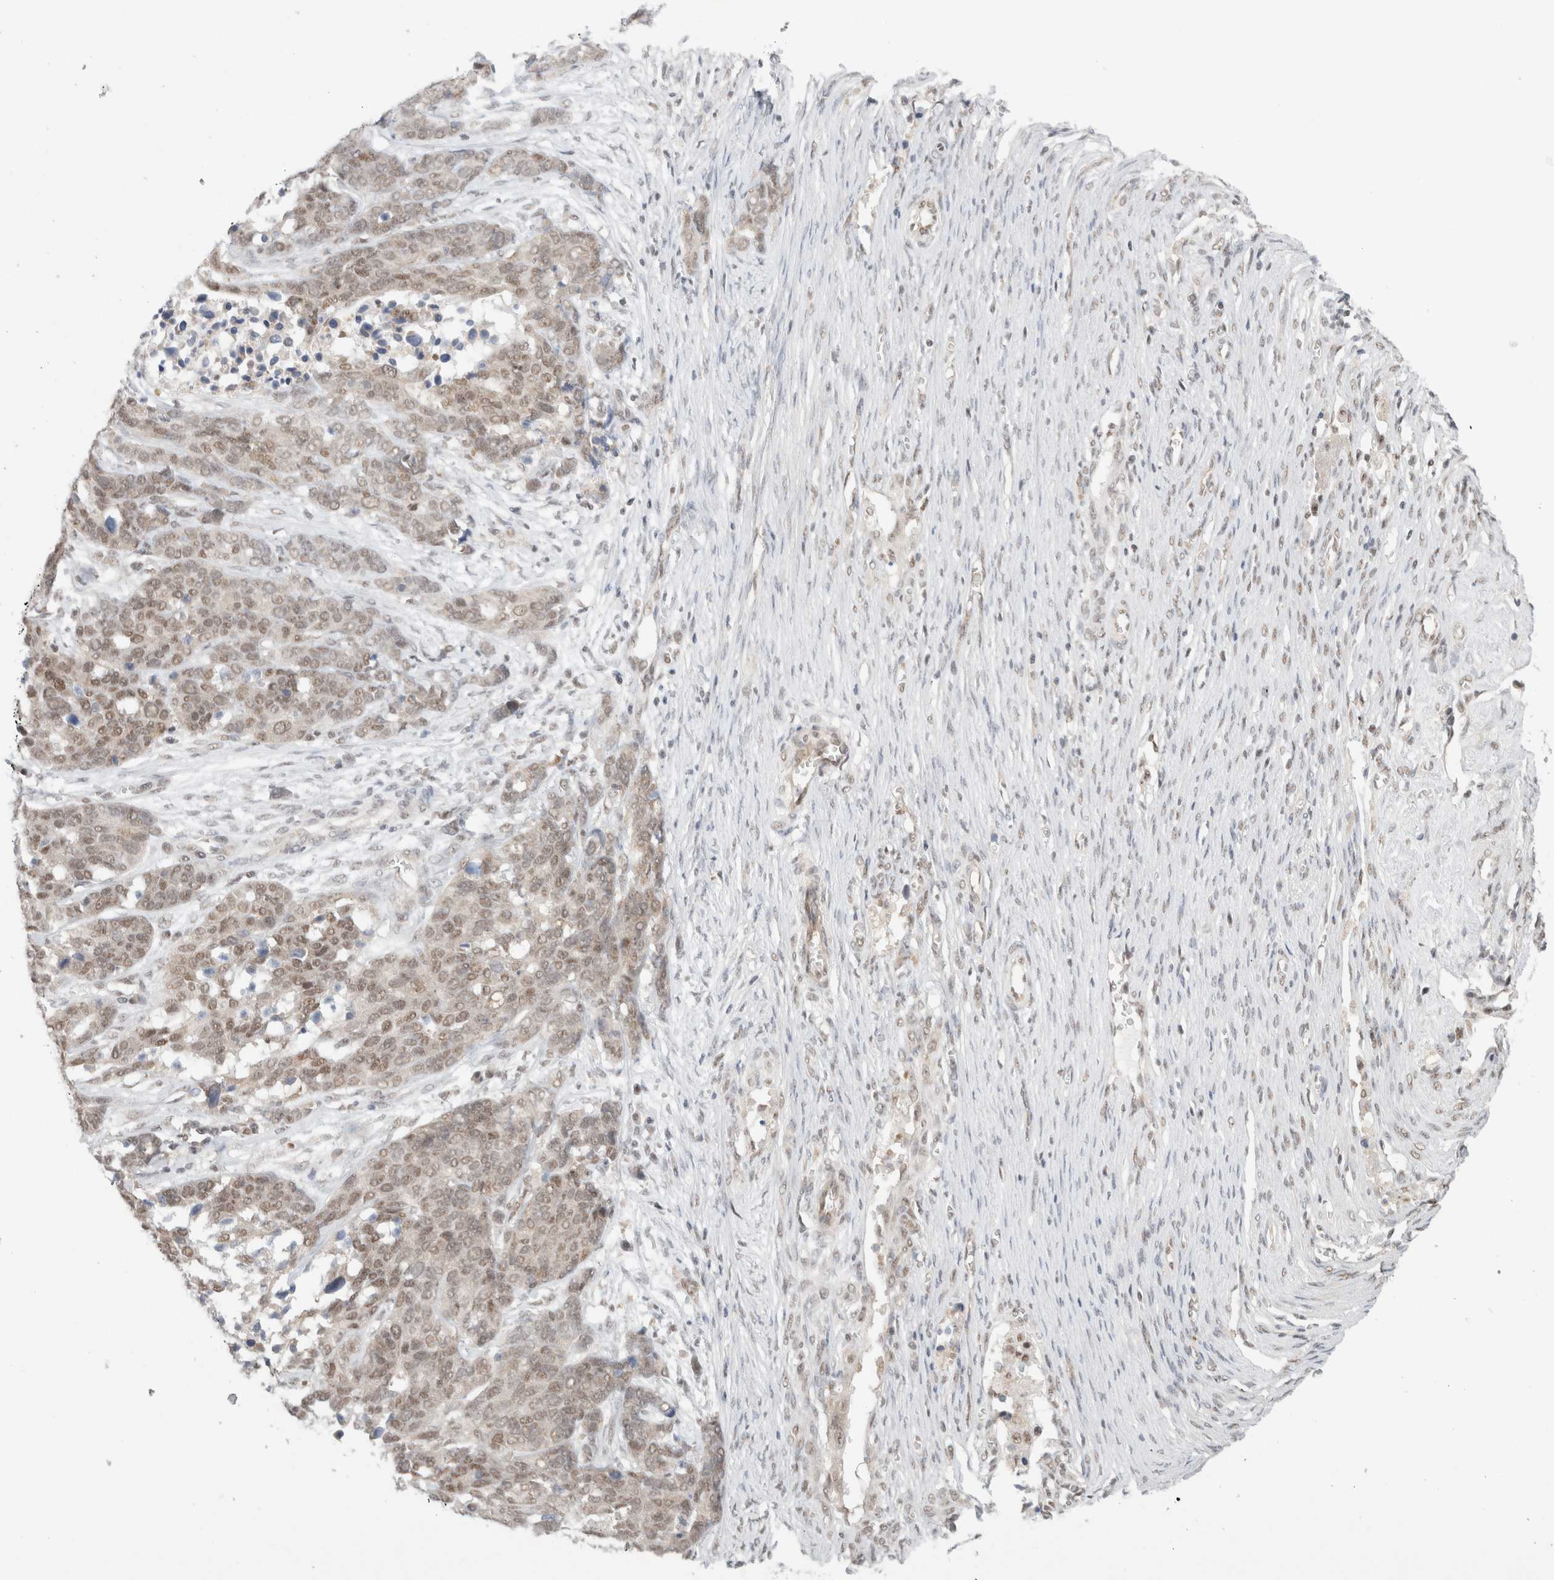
{"staining": {"intensity": "weak", "quantity": ">75%", "location": "nuclear"}, "tissue": "ovarian cancer", "cell_type": "Tumor cells", "image_type": "cancer", "snomed": [{"axis": "morphology", "description": "Cystadenocarcinoma, serous, NOS"}, {"axis": "topography", "description": "Ovary"}], "caption": "High-power microscopy captured an immunohistochemistry (IHC) photomicrograph of ovarian cancer (serous cystadenocarcinoma), revealing weak nuclear expression in about >75% of tumor cells.", "gene": "TRMT12", "patient": {"sex": "female", "age": 44}}